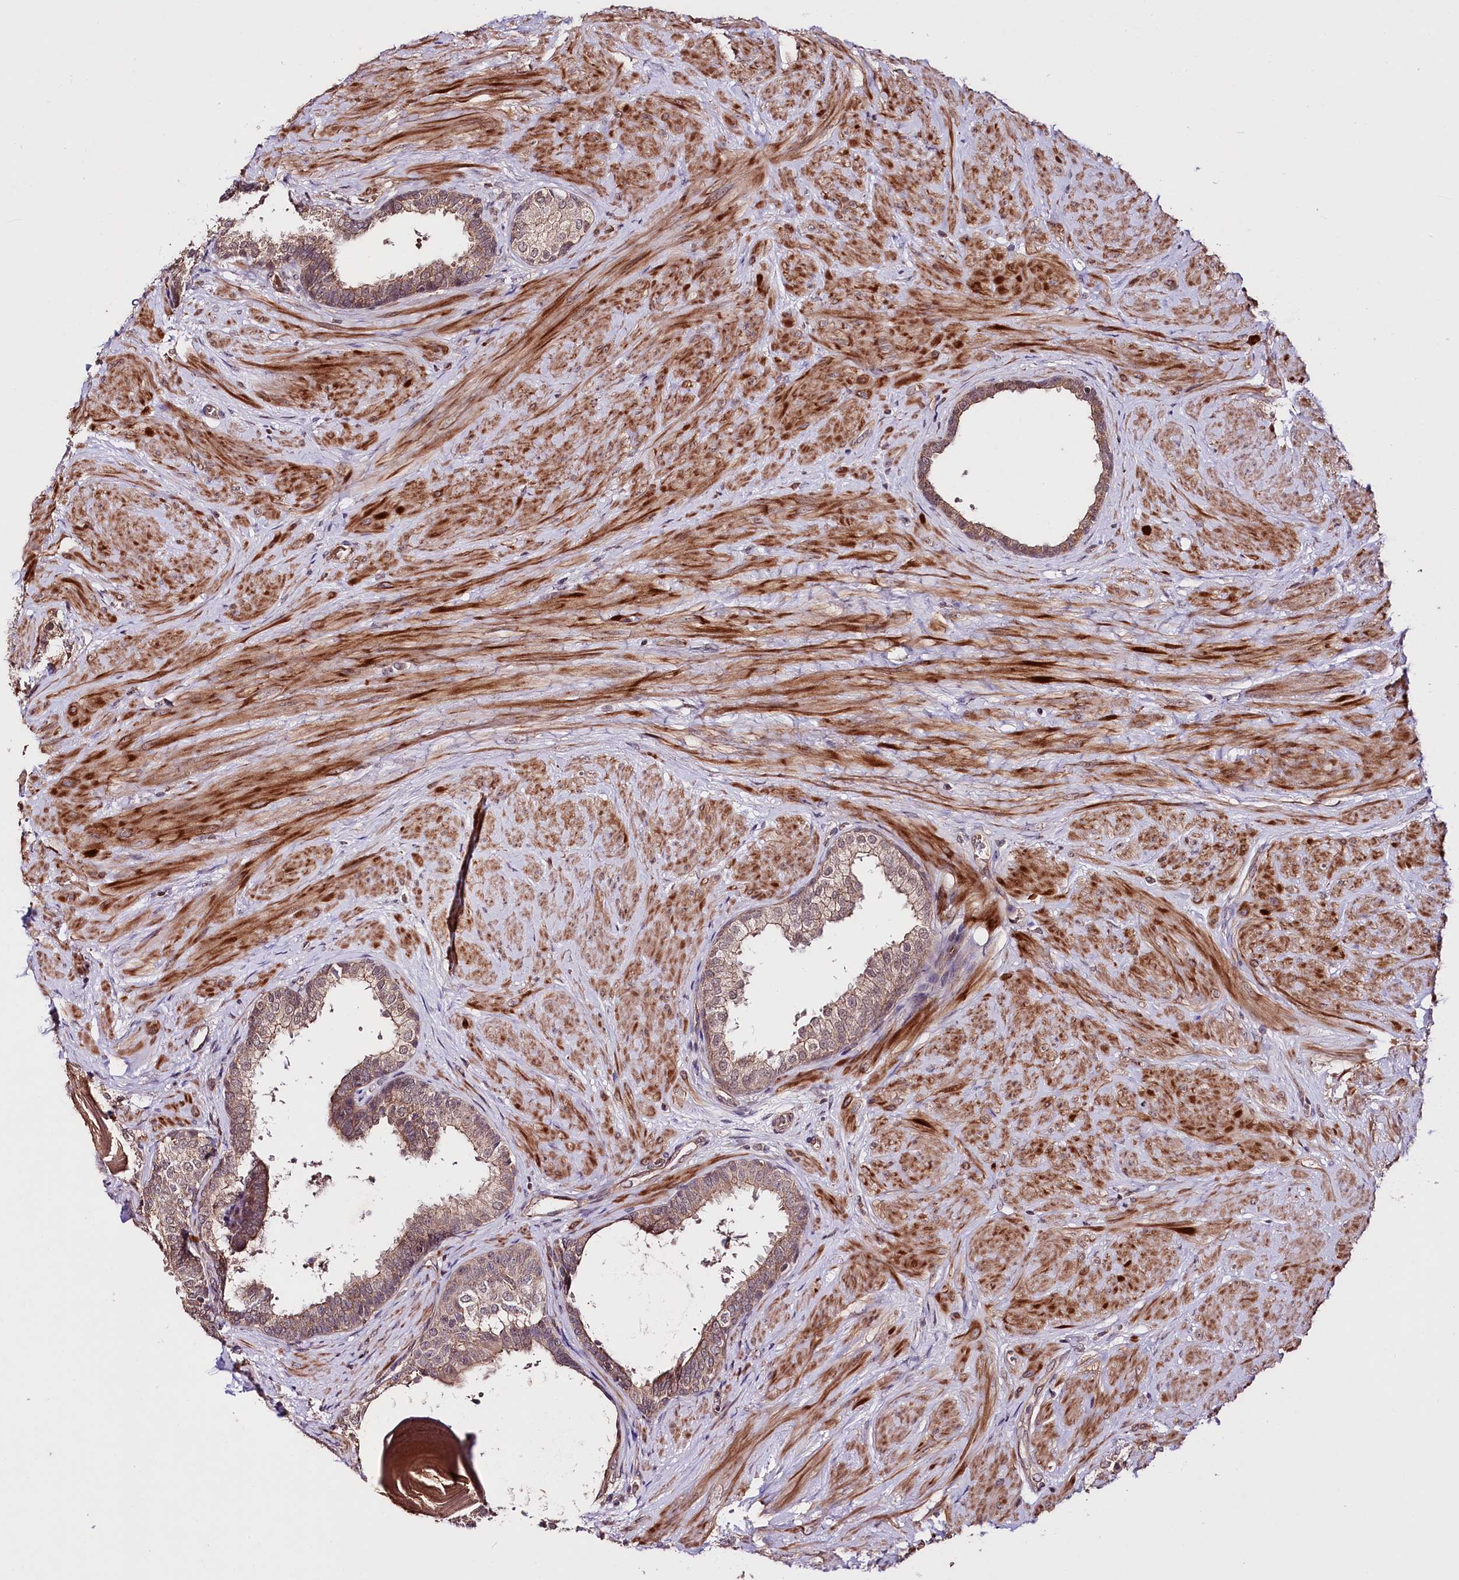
{"staining": {"intensity": "moderate", "quantity": "25%-75%", "location": "cytoplasmic/membranous"}, "tissue": "prostate", "cell_type": "Glandular cells", "image_type": "normal", "snomed": [{"axis": "morphology", "description": "Normal tissue, NOS"}, {"axis": "topography", "description": "Prostate"}], "caption": "Unremarkable prostate reveals moderate cytoplasmic/membranous positivity in about 25%-75% of glandular cells The staining is performed using DAB (3,3'-diaminobenzidine) brown chromogen to label protein expression. The nuclei are counter-stained blue using hematoxylin..", "gene": "TAFAZZIN", "patient": {"sex": "male", "age": 48}}